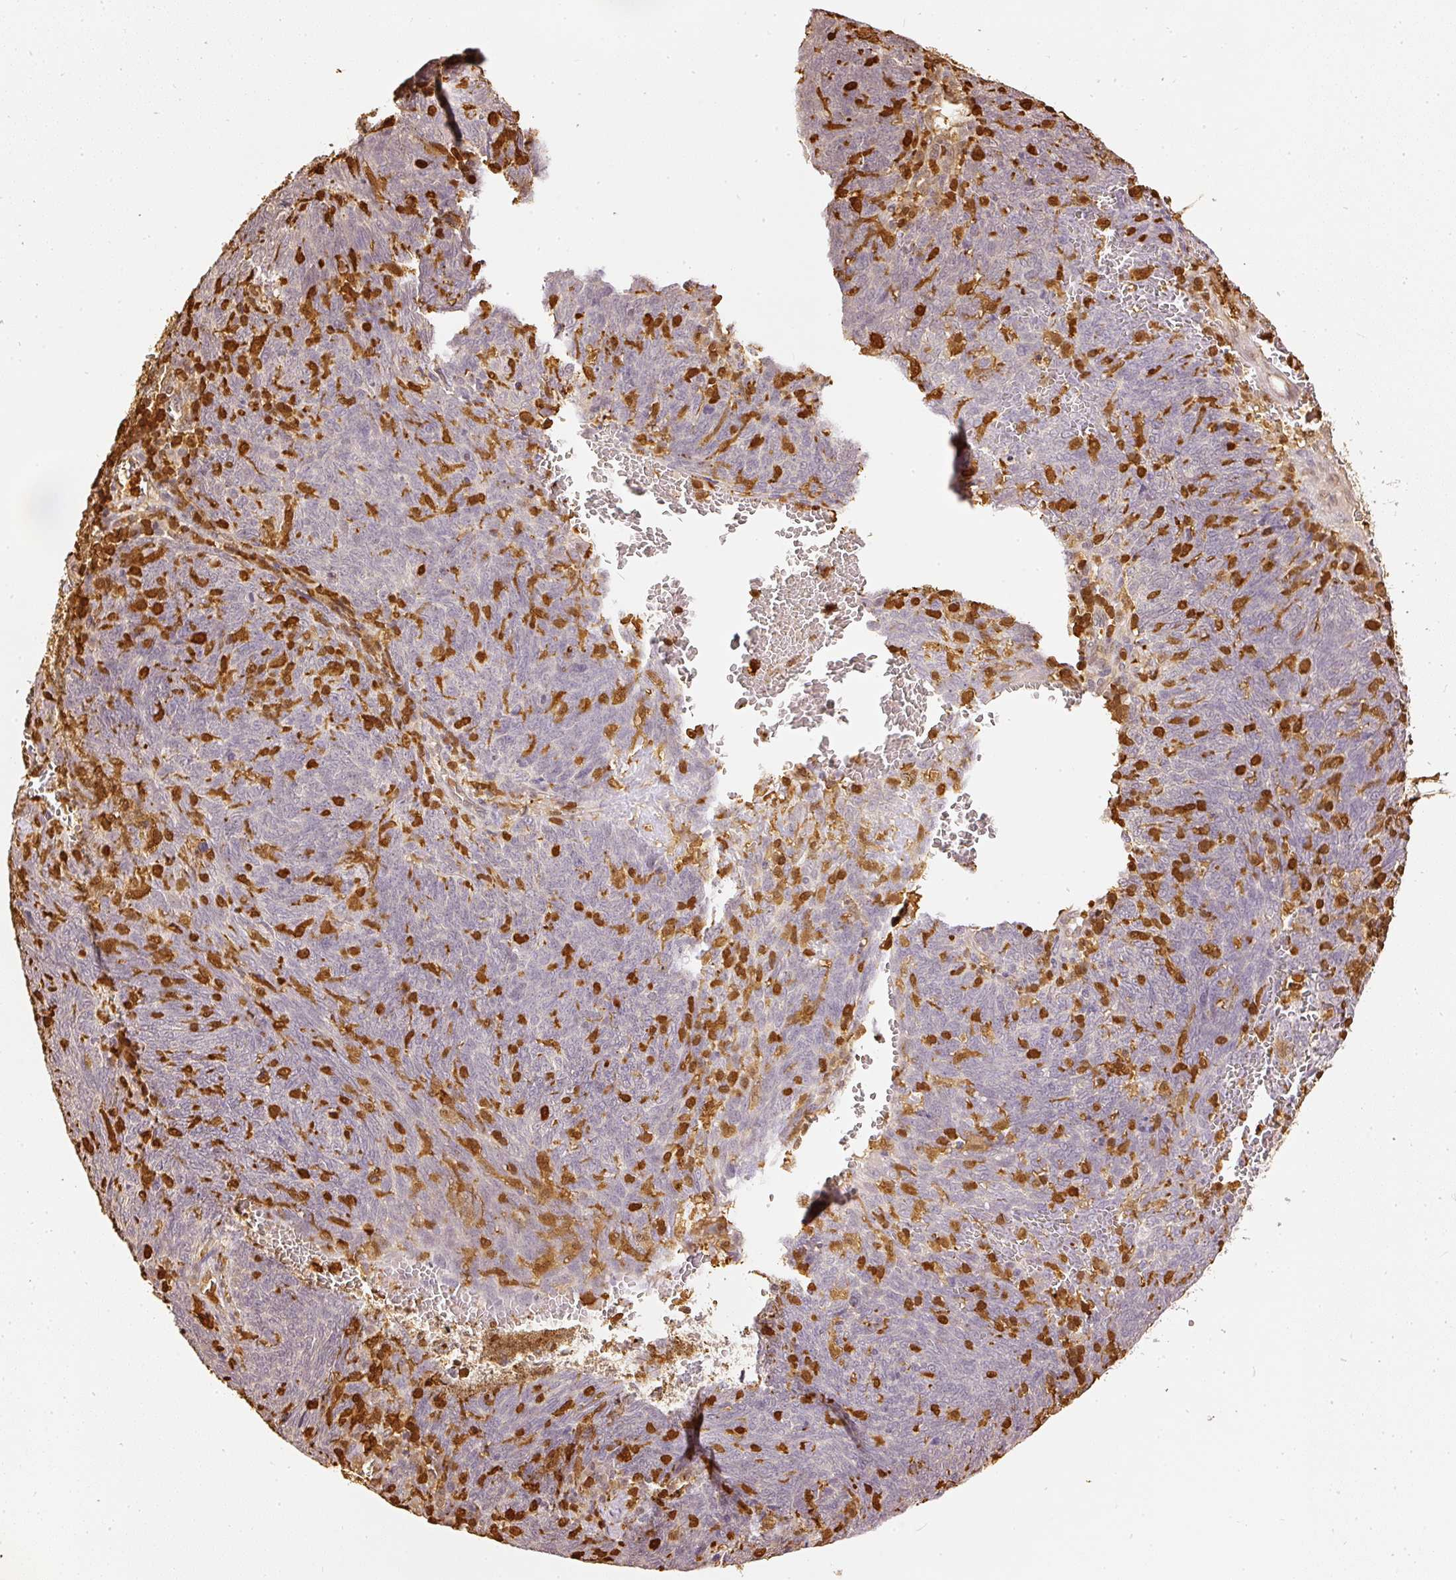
{"staining": {"intensity": "negative", "quantity": "none", "location": "none"}, "tissue": "lung cancer", "cell_type": "Tumor cells", "image_type": "cancer", "snomed": [{"axis": "morphology", "description": "Squamous cell carcinoma, NOS"}, {"axis": "topography", "description": "Lung"}], "caption": "The micrograph exhibits no staining of tumor cells in lung cancer (squamous cell carcinoma). (Stains: DAB immunohistochemistry (IHC) with hematoxylin counter stain, Microscopy: brightfield microscopy at high magnification).", "gene": "PFN1", "patient": {"sex": "female", "age": 72}}